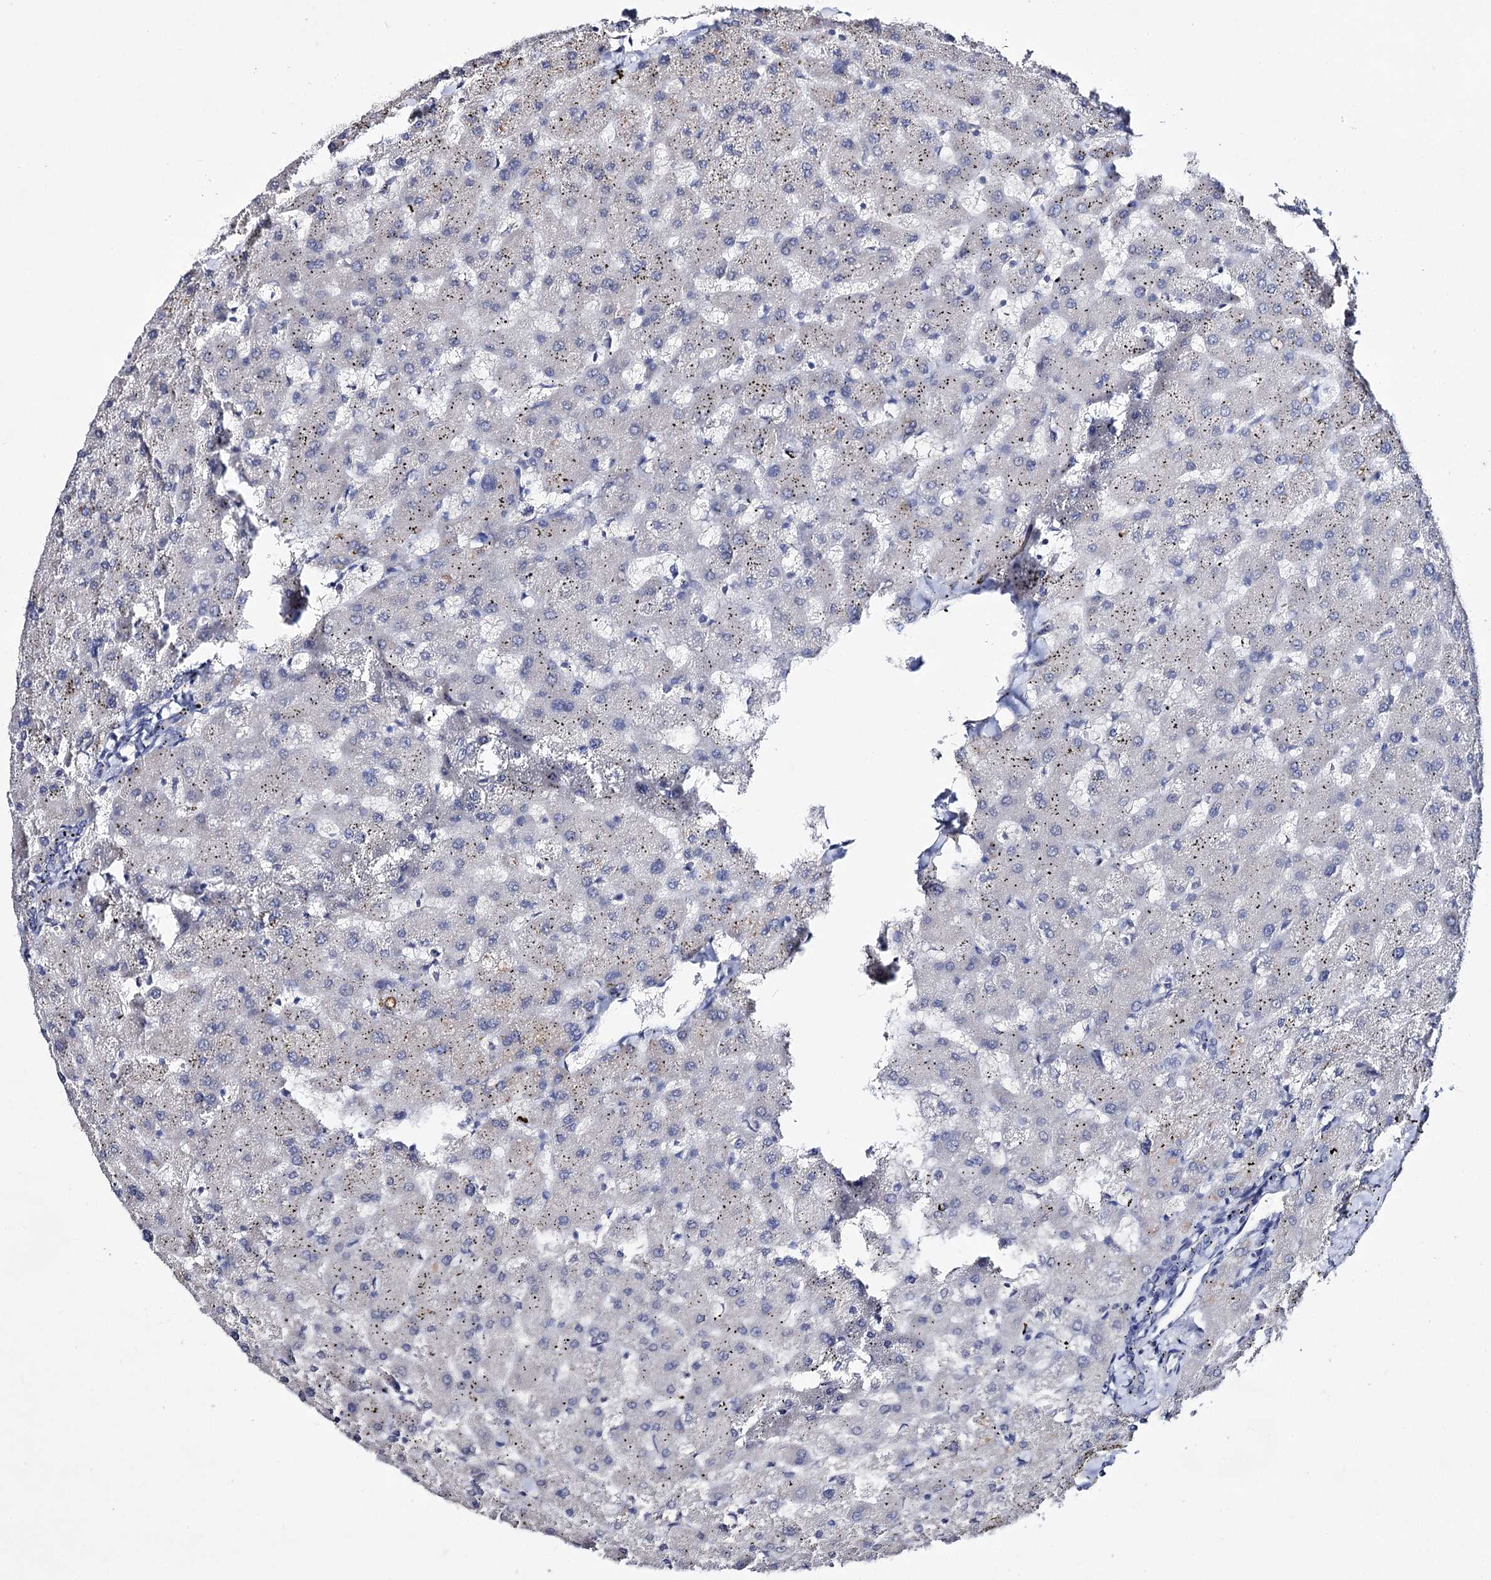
{"staining": {"intensity": "negative", "quantity": "none", "location": "none"}, "tissue": "liver", "cell_type": "Cholangiocytes", "image_type": "normal", "snomed": [{"axis": "morphology", "description": "Normal tissue, NOS"}, {"axis": "topography", "description": "Liver"}], "caption": "Immunohistochemistry (IHC) micrograph of normal liver stained for a protein (brown), which displays no expression in cholangiocytes. (DAB (3,3'-diaminobenzidine) immunohistochemistry with hematoxylin counter stain).", "gene": "PLIN1", "patient": {"sex": "female", "age": 63}}